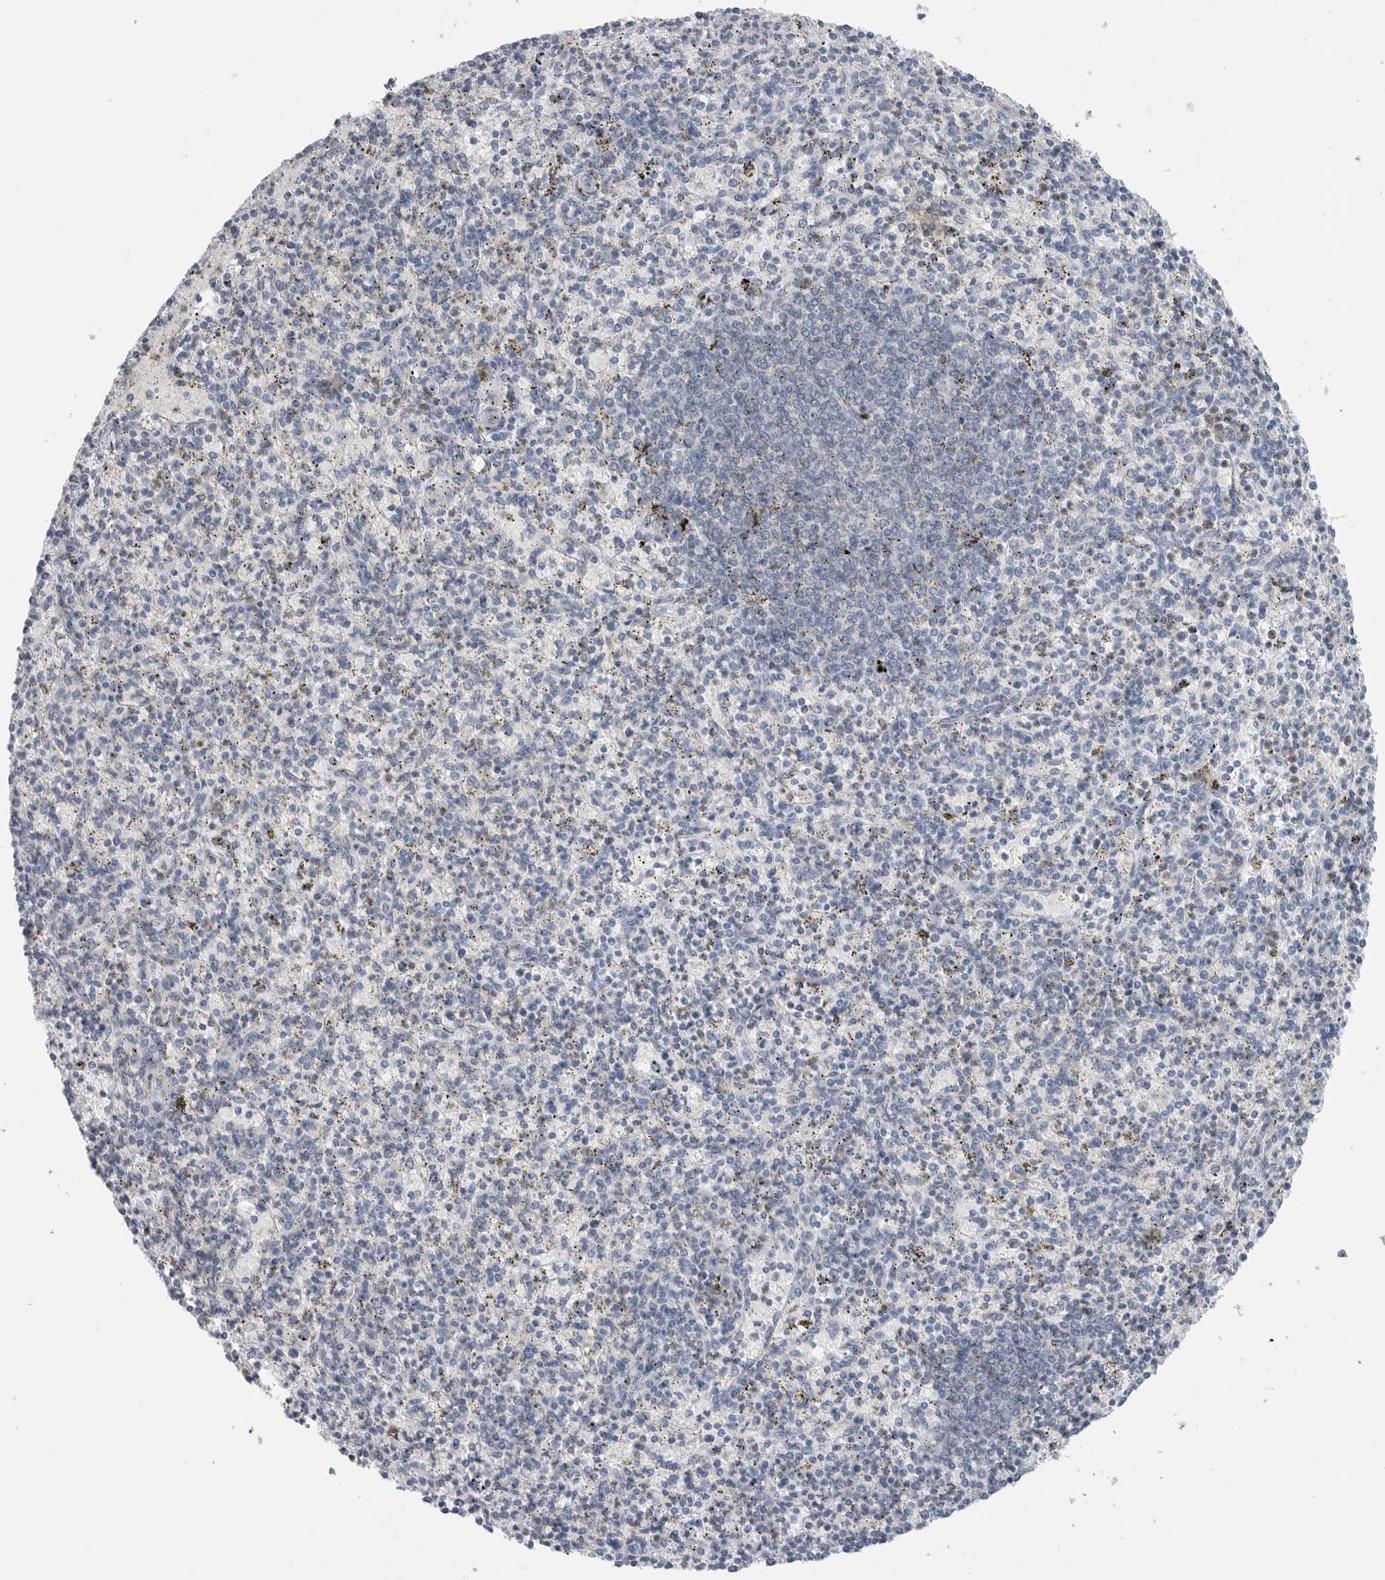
{"staining": {"intensity": "negative", "quantity": "none", "location": "none"}, "tissue": "spleen", "cell_type": "Cells in red pulp", "image_type": "normal", "snomed": [{"axis": "morphology", "description": "Normal tissue, NOS"}, {"axis": "topography", "description": "Spleen"}], "caption": "Immunohistochemistry micrograph of unremarkable human spleen stained for a protein (brown), which exhibits no positivity in cells in red pulp.", "gene": "FABP6", "patient": {"sex": "male", "age": 72}}